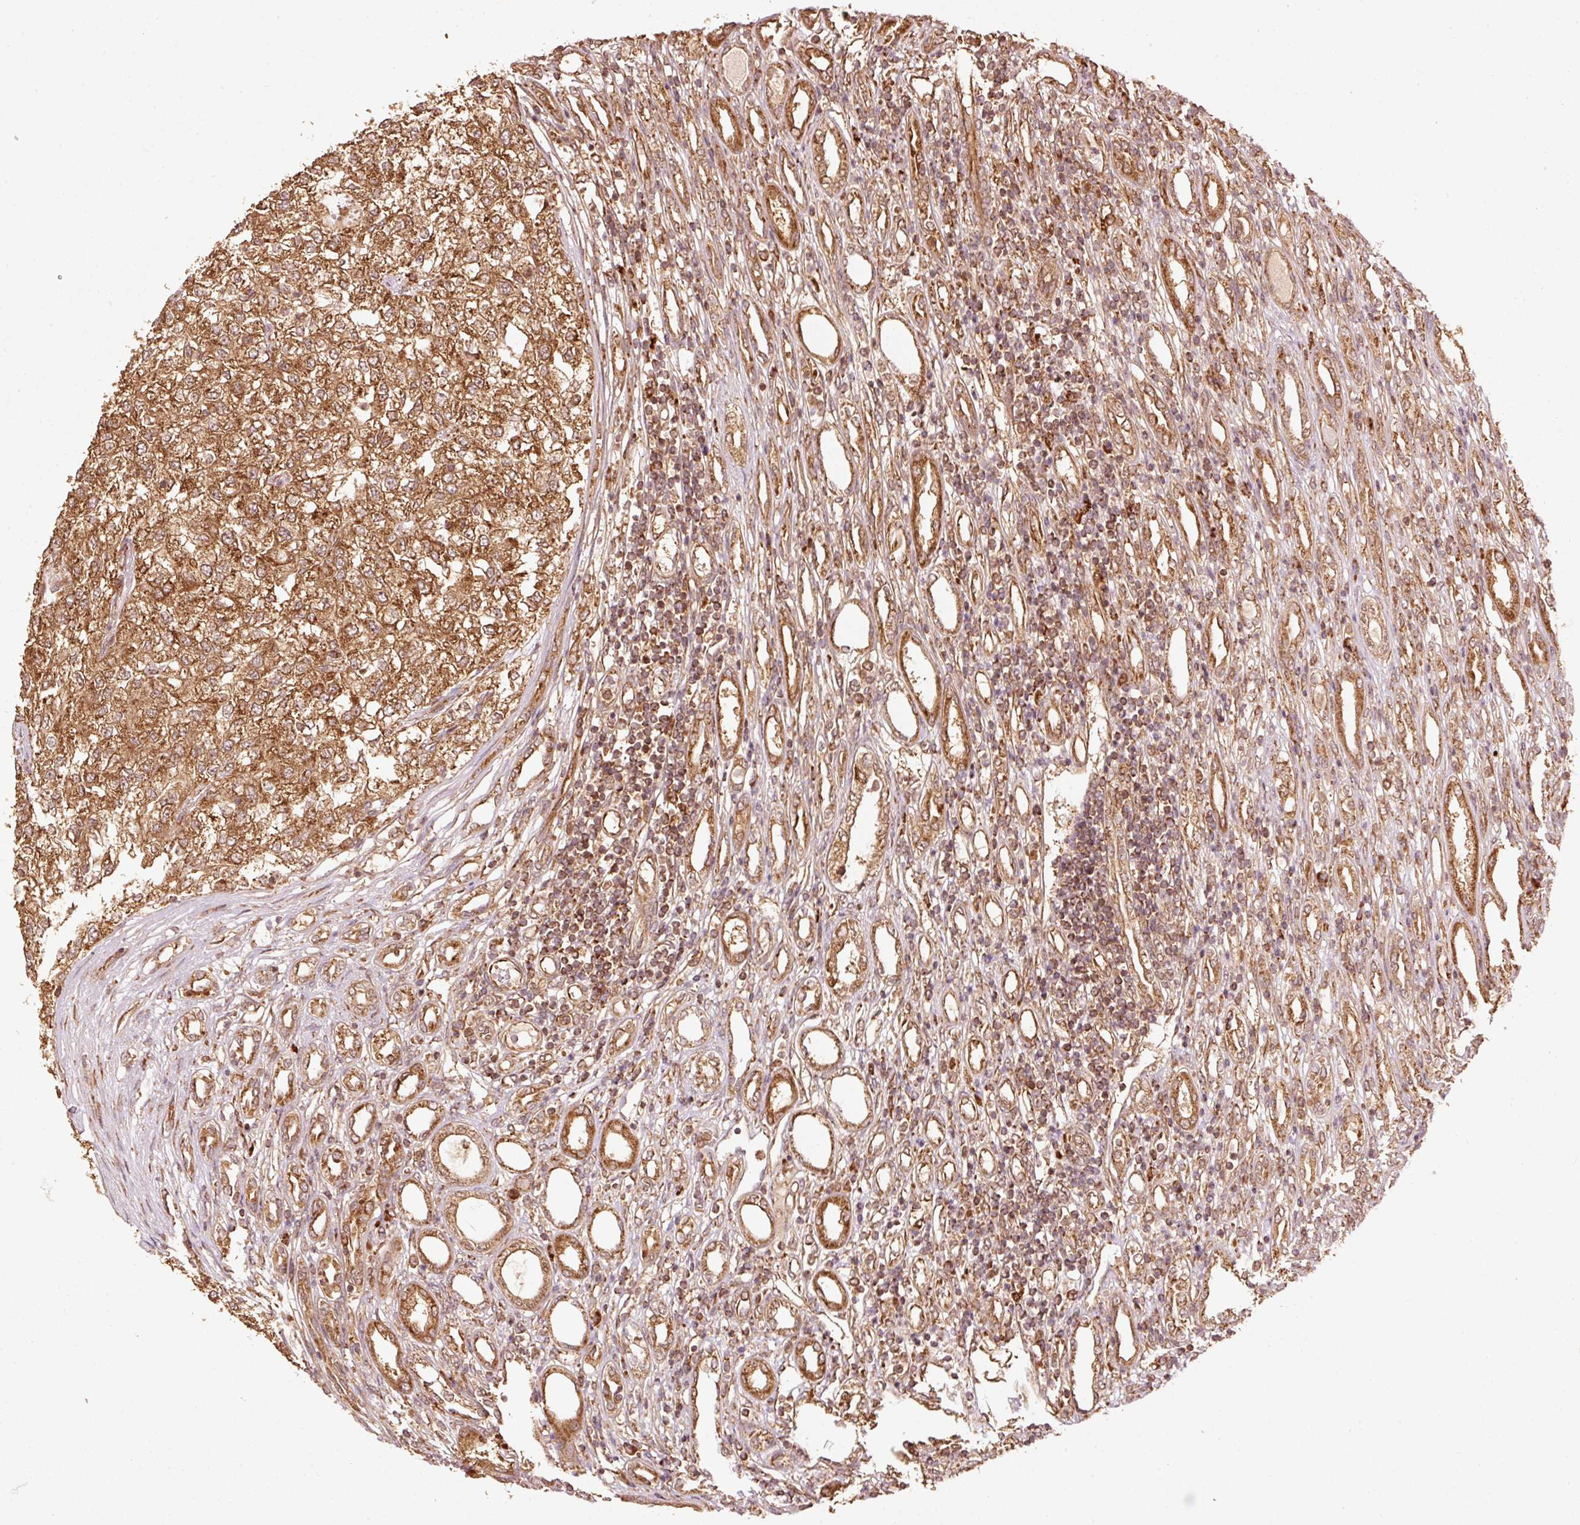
{"staining": {"intensity": "strong", "quantity": ">75%", "location": "cytoplasmic/membranous"}, "tissue": "renal cancer", "cell_type": "Tumor cells", "image_type": "cancer", "snomed": [{"axis": "morphology", "description": "Adenocarcinoma, NOS"}, {"axis": "topography", "description": "Kidney"}], "caption": "Adenocarcinoma (renal) tissue shows strong cytoplasmic/membranous positivity in approximately >75% of tumor cells, visualized by immunohistochemistry.", "gene": "MRPL16", "patient": {"sex": "female", "age": 54}}